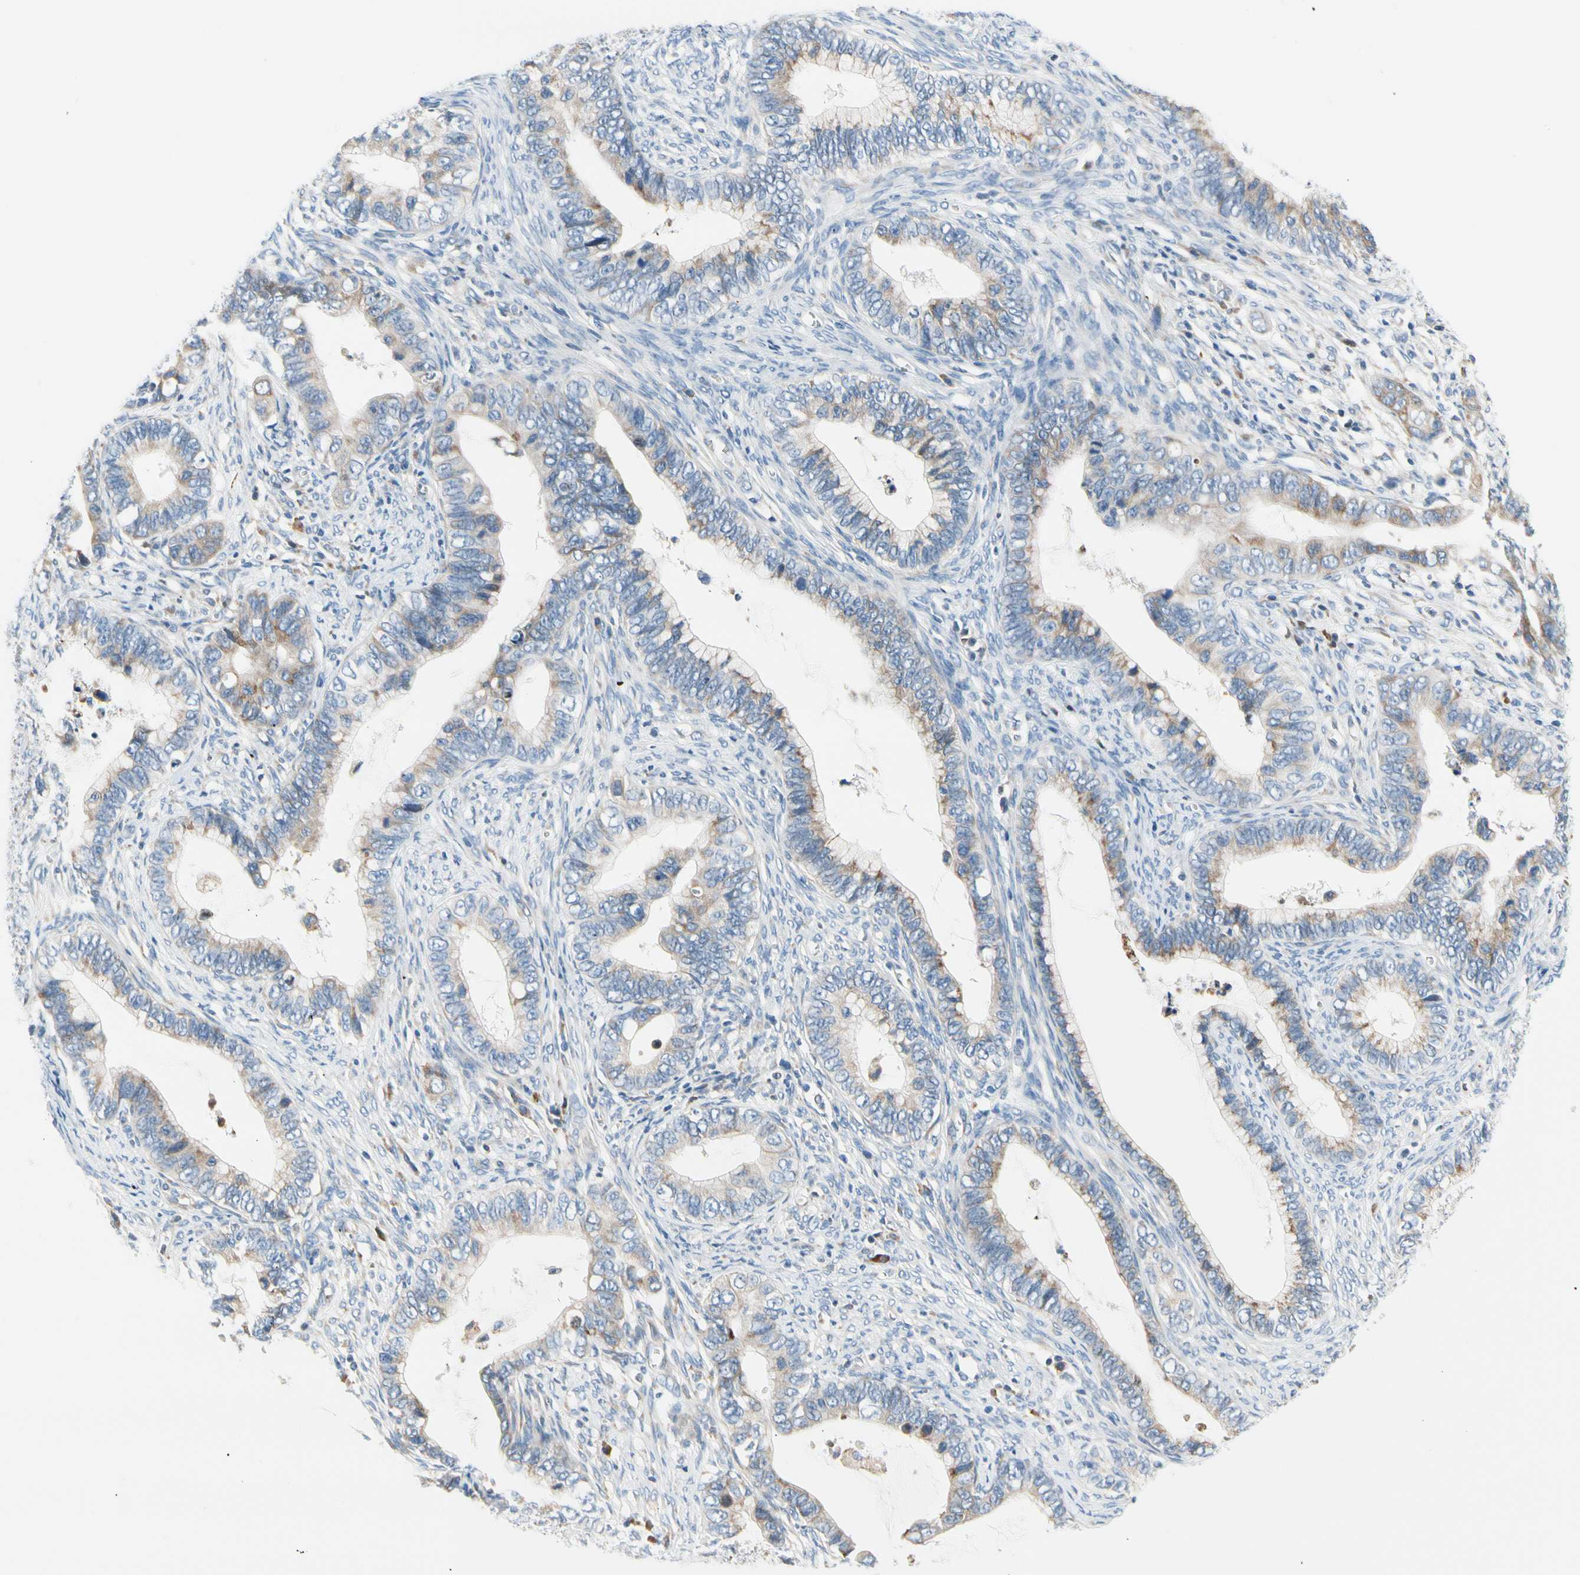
{"staining": {"intensity": "weak", "quantity": ">75%", "location": "cytoplasmic/membranous"}, "tissue": "cervical cancer", "cell_type": "Tumor cells", "image_type": "cancer", "snomed": [{"axis": "morphology", "description": "Adenocarcinoma, NOS"}, {"axis": "topography", "description": "Cervix"}], "caption": "There is low levels of weak cytoplasmic/membranous expression in tumor cells of cervical cancer (adenocarcinoma), as demonstrated by immunohistochemical staining (brown color).", "gene": "STXBP1", "patient": {"sex": "female", "age": 44}}